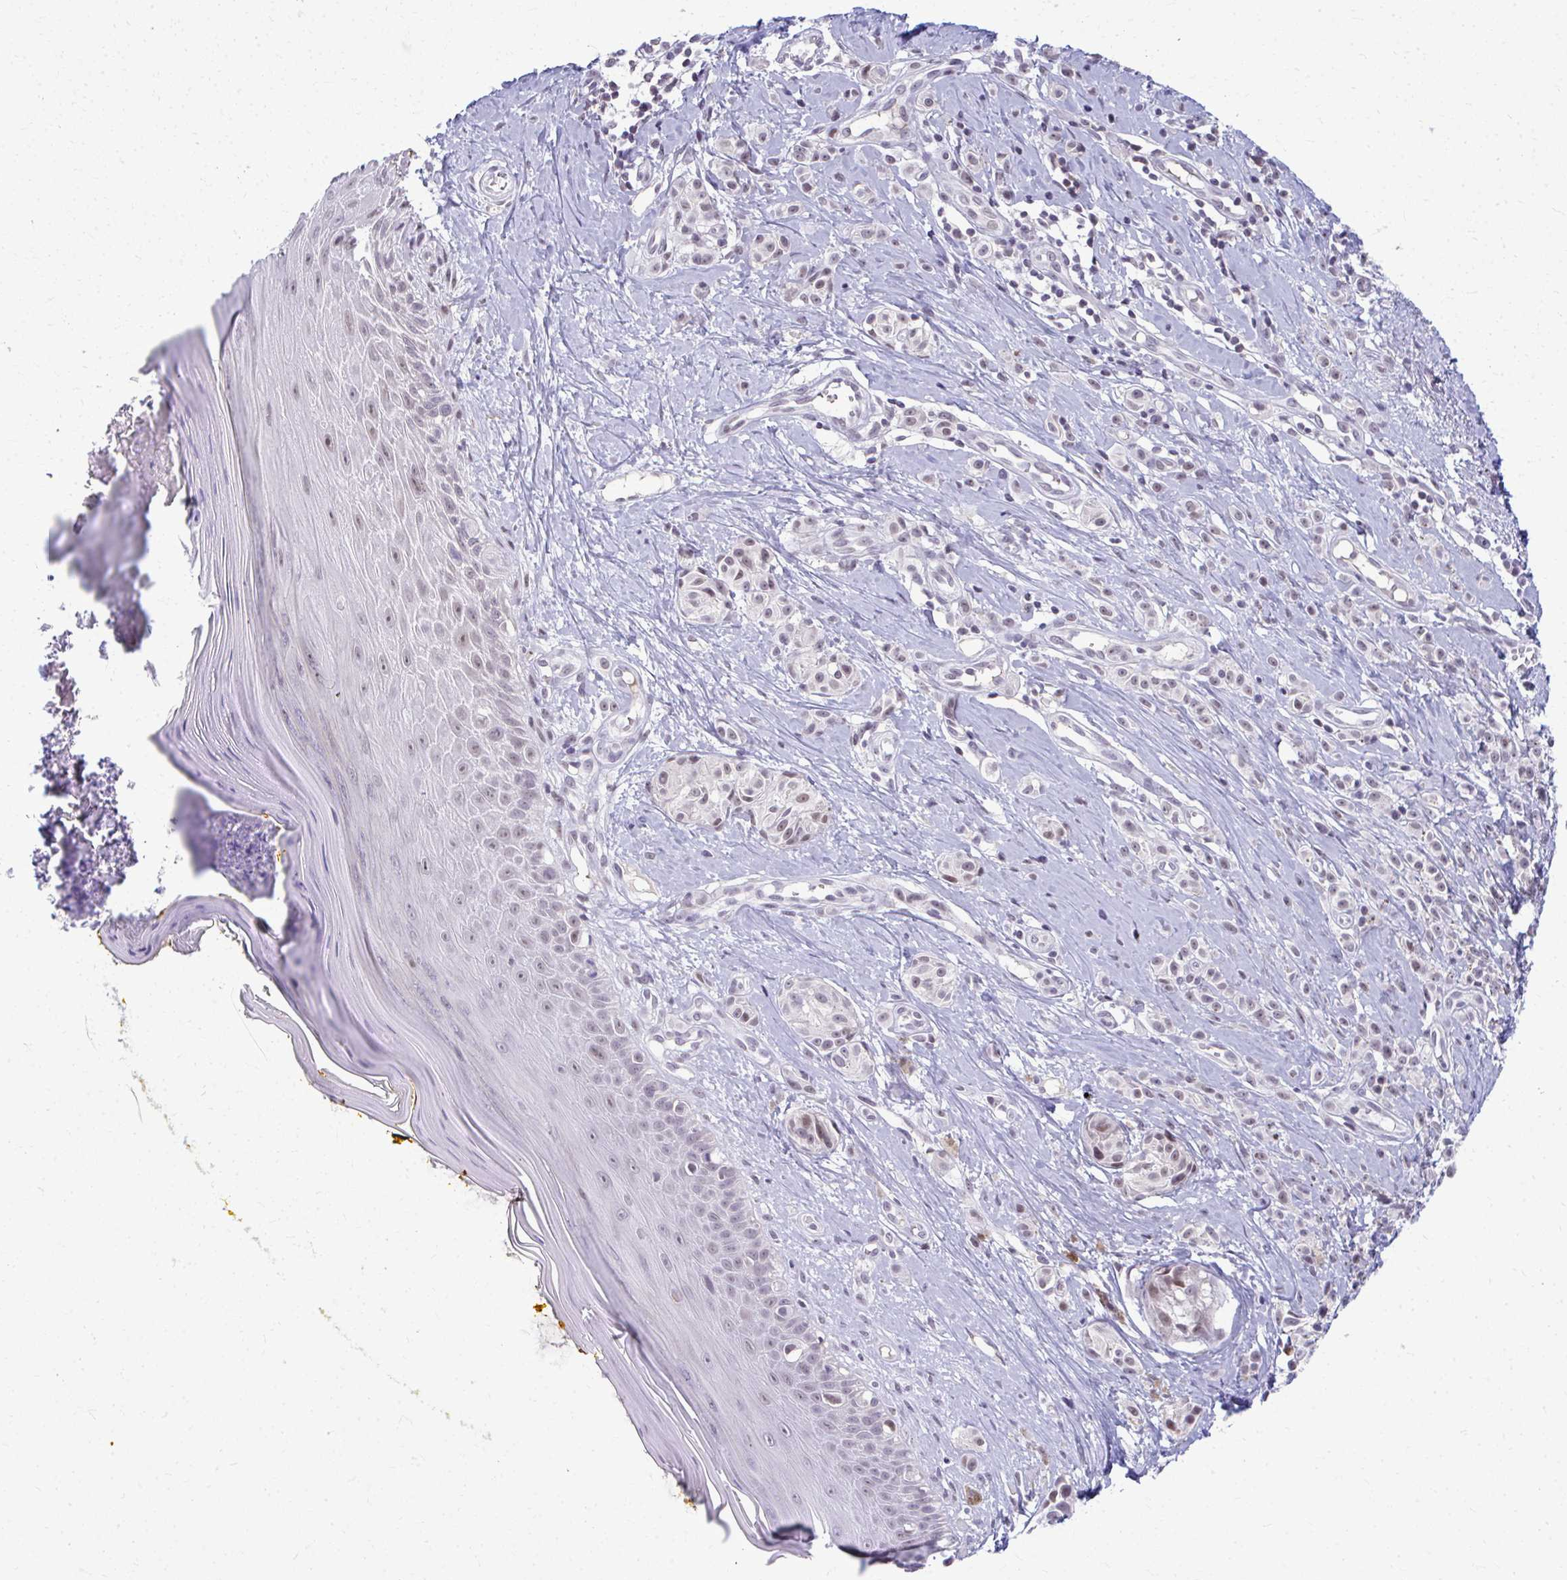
{"staining": {"intensity": "weak", "quantity": "<25%", "location": "nuclear"}, "tissue": "melanoma", "cell_type": "Tumor cells", "image_type": "cancer", "snomed": [{"axis": "morphology", "description": "Malignant melanoma, NOS"}, {"axis": "topography", "description": "Skin"}], "caption": "Human melanoma stained for a protein using immunohistochemistry (IHC) exhibits no expression in tumor cells.", "gene": "MAF1", "patient": {"sex": "male", "age": 74}}